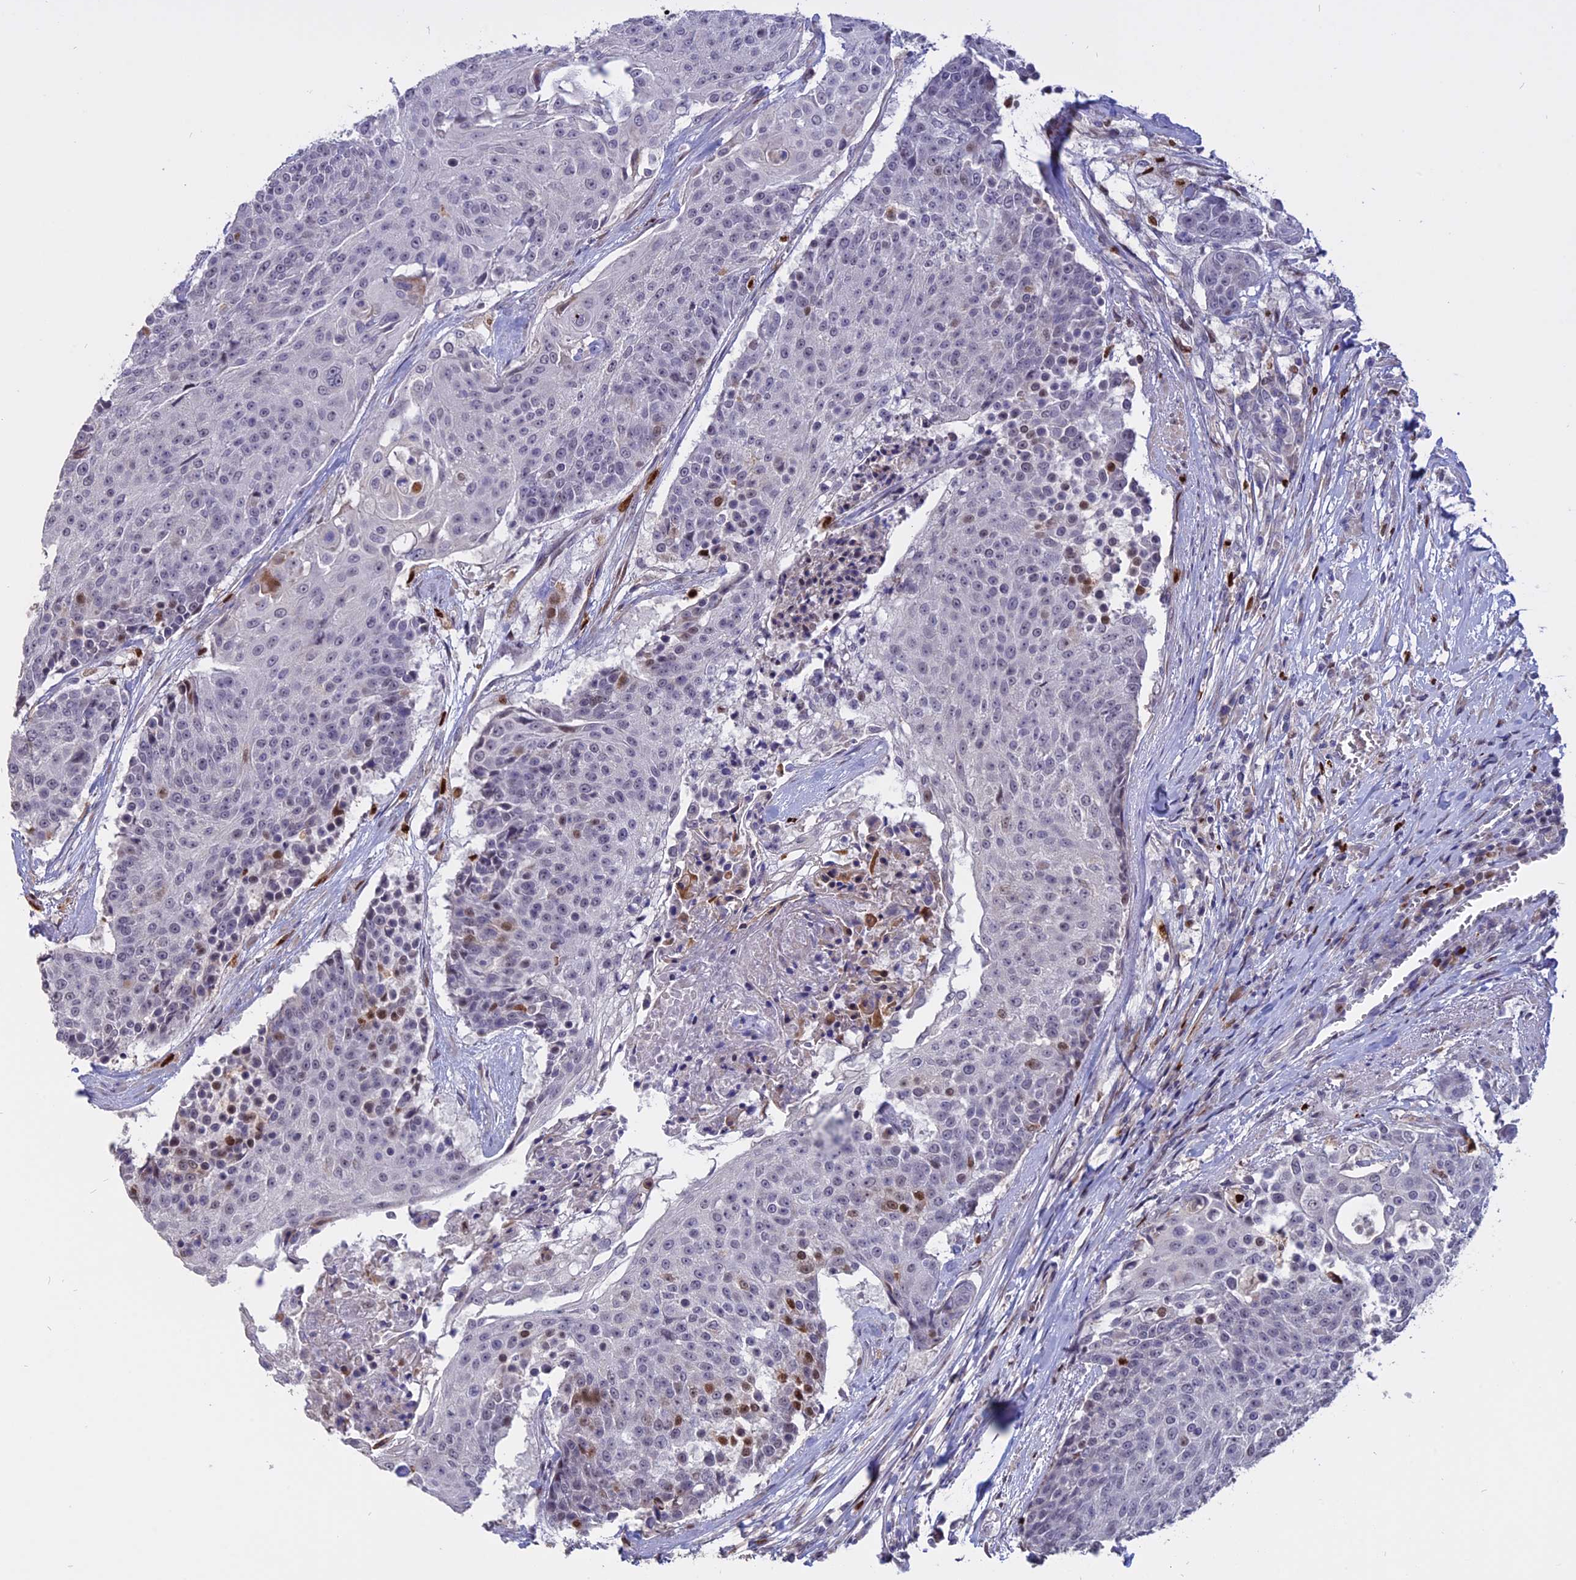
{"staining": {"intensity": "negative", "quantity": "none", "location": "none"}, "tissue": "urothelial cancer", "cell_type": "Tumor cells", "image_type": "cancer", "snomed": [{"axis": "morphology", "description": "Urothelial carcinoma, High grade"}, {"axis": "topography", "description": "Urinary bladder"}], "caption": "High magnification brightfield microscopy of urothelial cancer stained with DAB (brown) and counterstained with hematoxylin (blue): tumor cells show no significant positivity.", "gene": "TMEM263", "patient": {"sex": "female", "age": 63}}